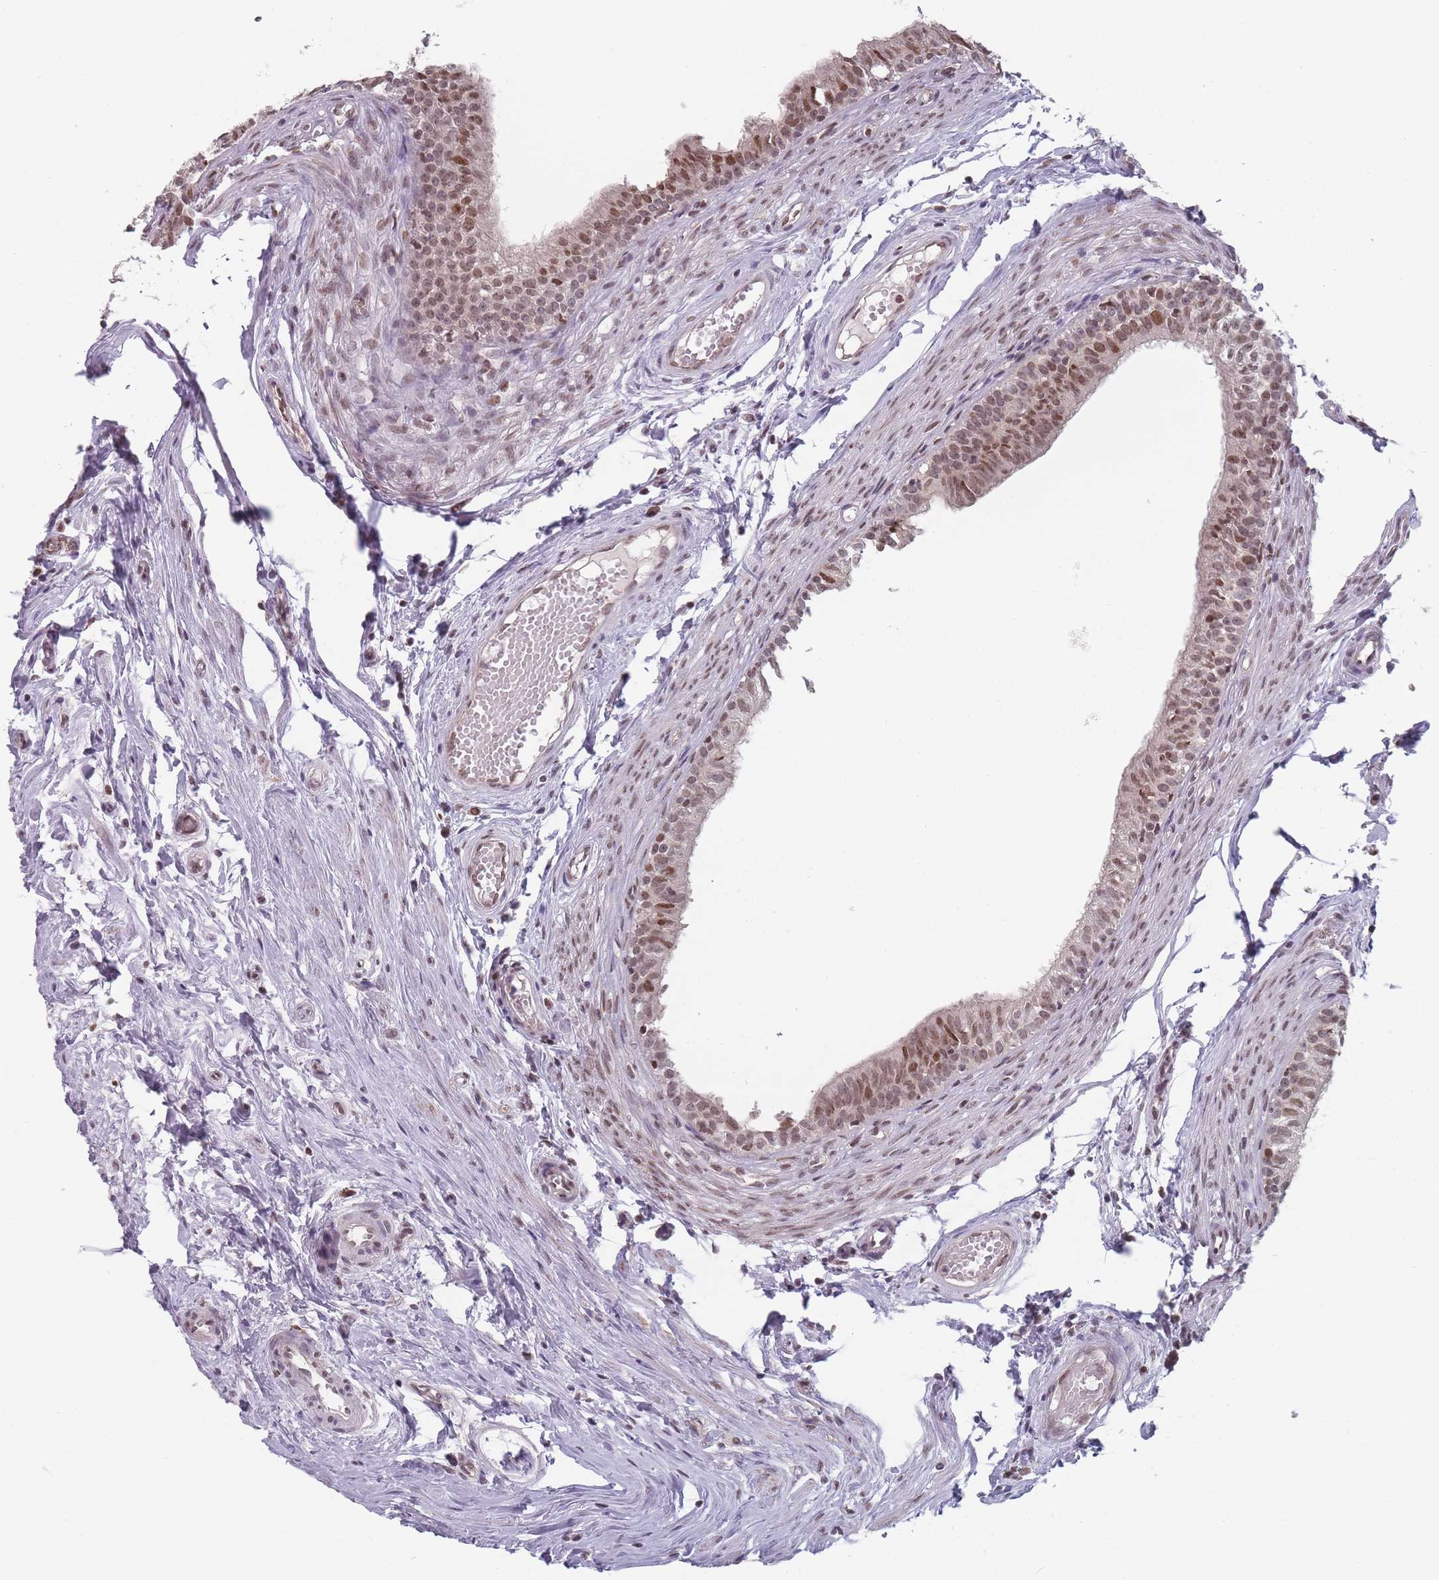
{"staining": {"intensity": "moderate", "quantity": ">75%", "location": "nuclear"}, "tissue": "epididymis", "cell_type": "Glandular cells", "image_type": "normal", "snomed": [{"axis": "morphology", "description": "Normal tissue, NOS"}, {"axis": "topography", "description": "Epididymis, spermatic cord, NOS"}], "caption": "Immunohistochemical staining of normal epididymis displays medium levels of moderate nuclear staining in about >75% of glandular cells. (IHC, brightfield microscopy, high magnification).", "gene": "SH3BGRL2", "patient": {"sex": "male", "age": 22}}